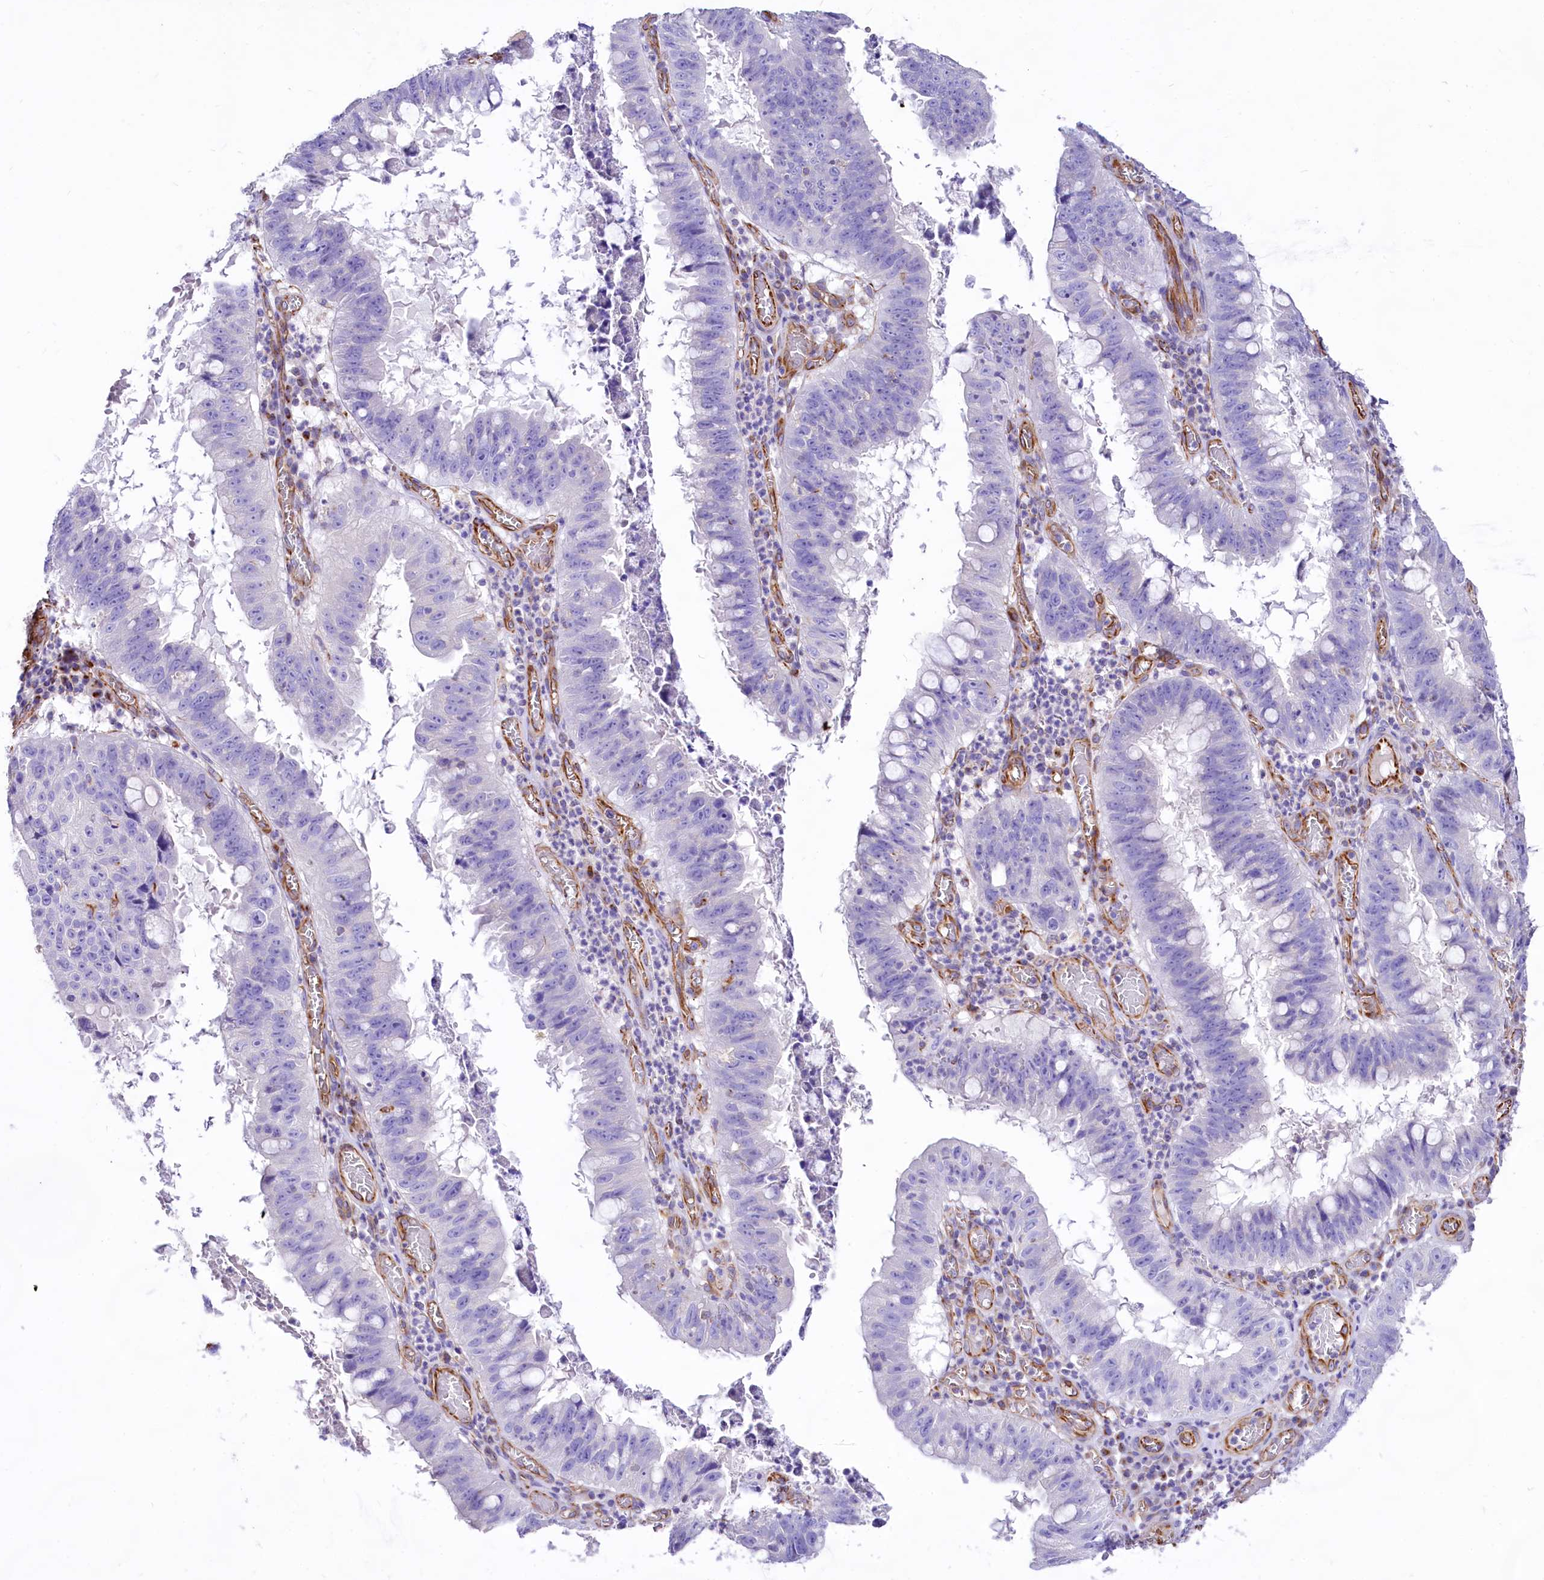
{"staining": {"intensity": "negative", "quantity": "none", "location": "none"}, "tissue": "stomach cancer", "cell_type": "Tumor cells", "image_type": "cancer", "snomed": [{"axis": "morphology", "description": "Adenocarcinoma, NOS"}, {"axis": "topography", "description": "Stomach"}], "caption": "An immunohistochemistry (IHC) image of stomach cancer is shown. There is no staining in tumor cells of stomach cancer.", "gene": "CD99", "patient": {"sex": "male", "age": 59}}